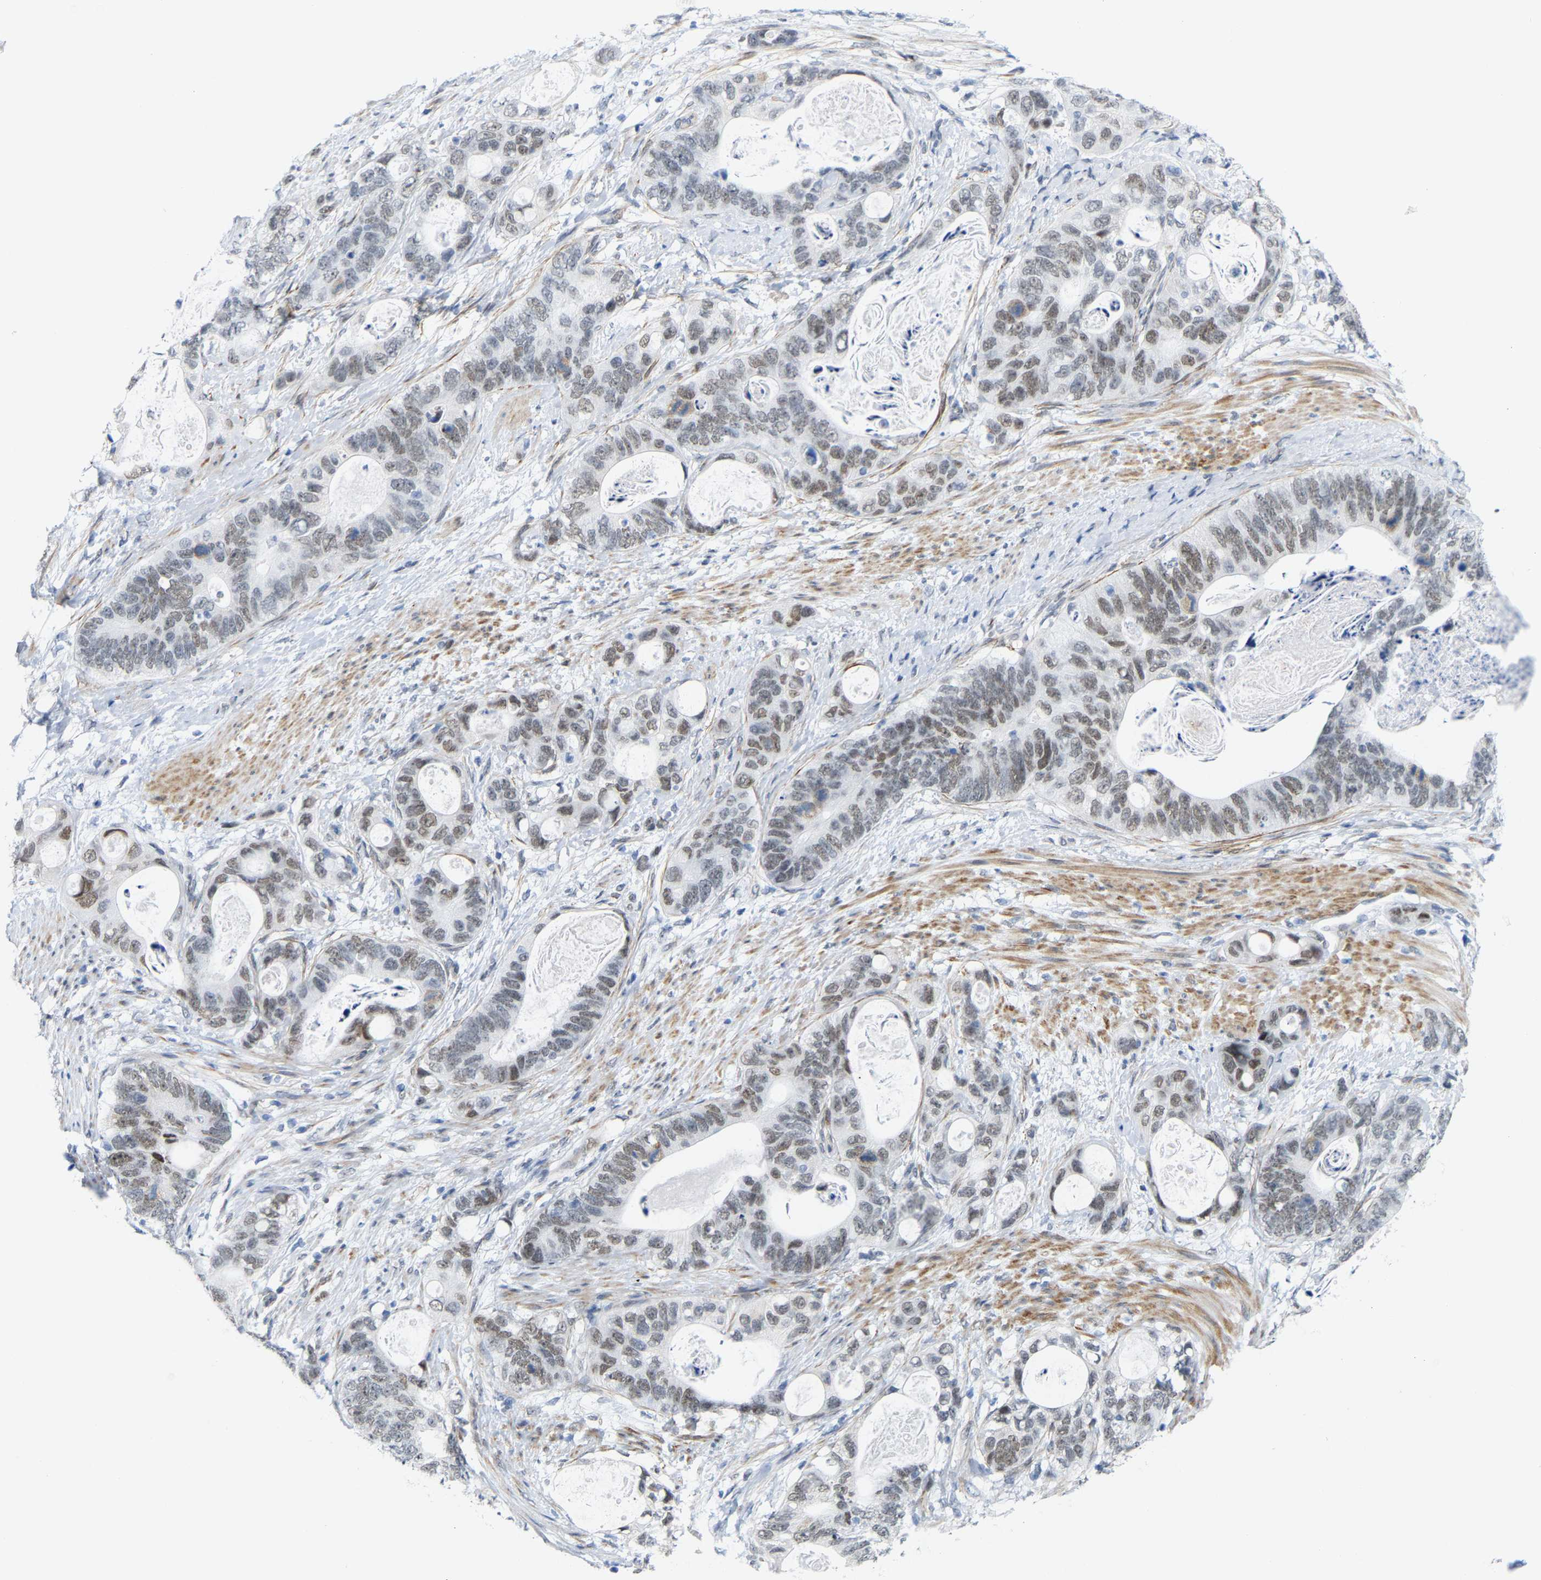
{"staining": {"intensity": "weak", "quantity": "25%-75%", "location": "nuclear"}, "tissue": "stomach cancer", "cell_type": "Tumor cells", "image_type": "cancer", "snomed": [{"axis": "morphology", "description": "Normal tissue, NOS"}, {"axis": "morphology", "description": "Adenocarcinoma, NOS"}, {"axis": "topography", "description": "Stomach"}], "caption": "There is low levels of weak nuclear staining in tumor cells of stomach cancer (adenocarcinoma), as demonstrated by immunohistochemical staining (brown color).", "gene": "FAM180A", "patient": {"sex": "female", "age": 89}}